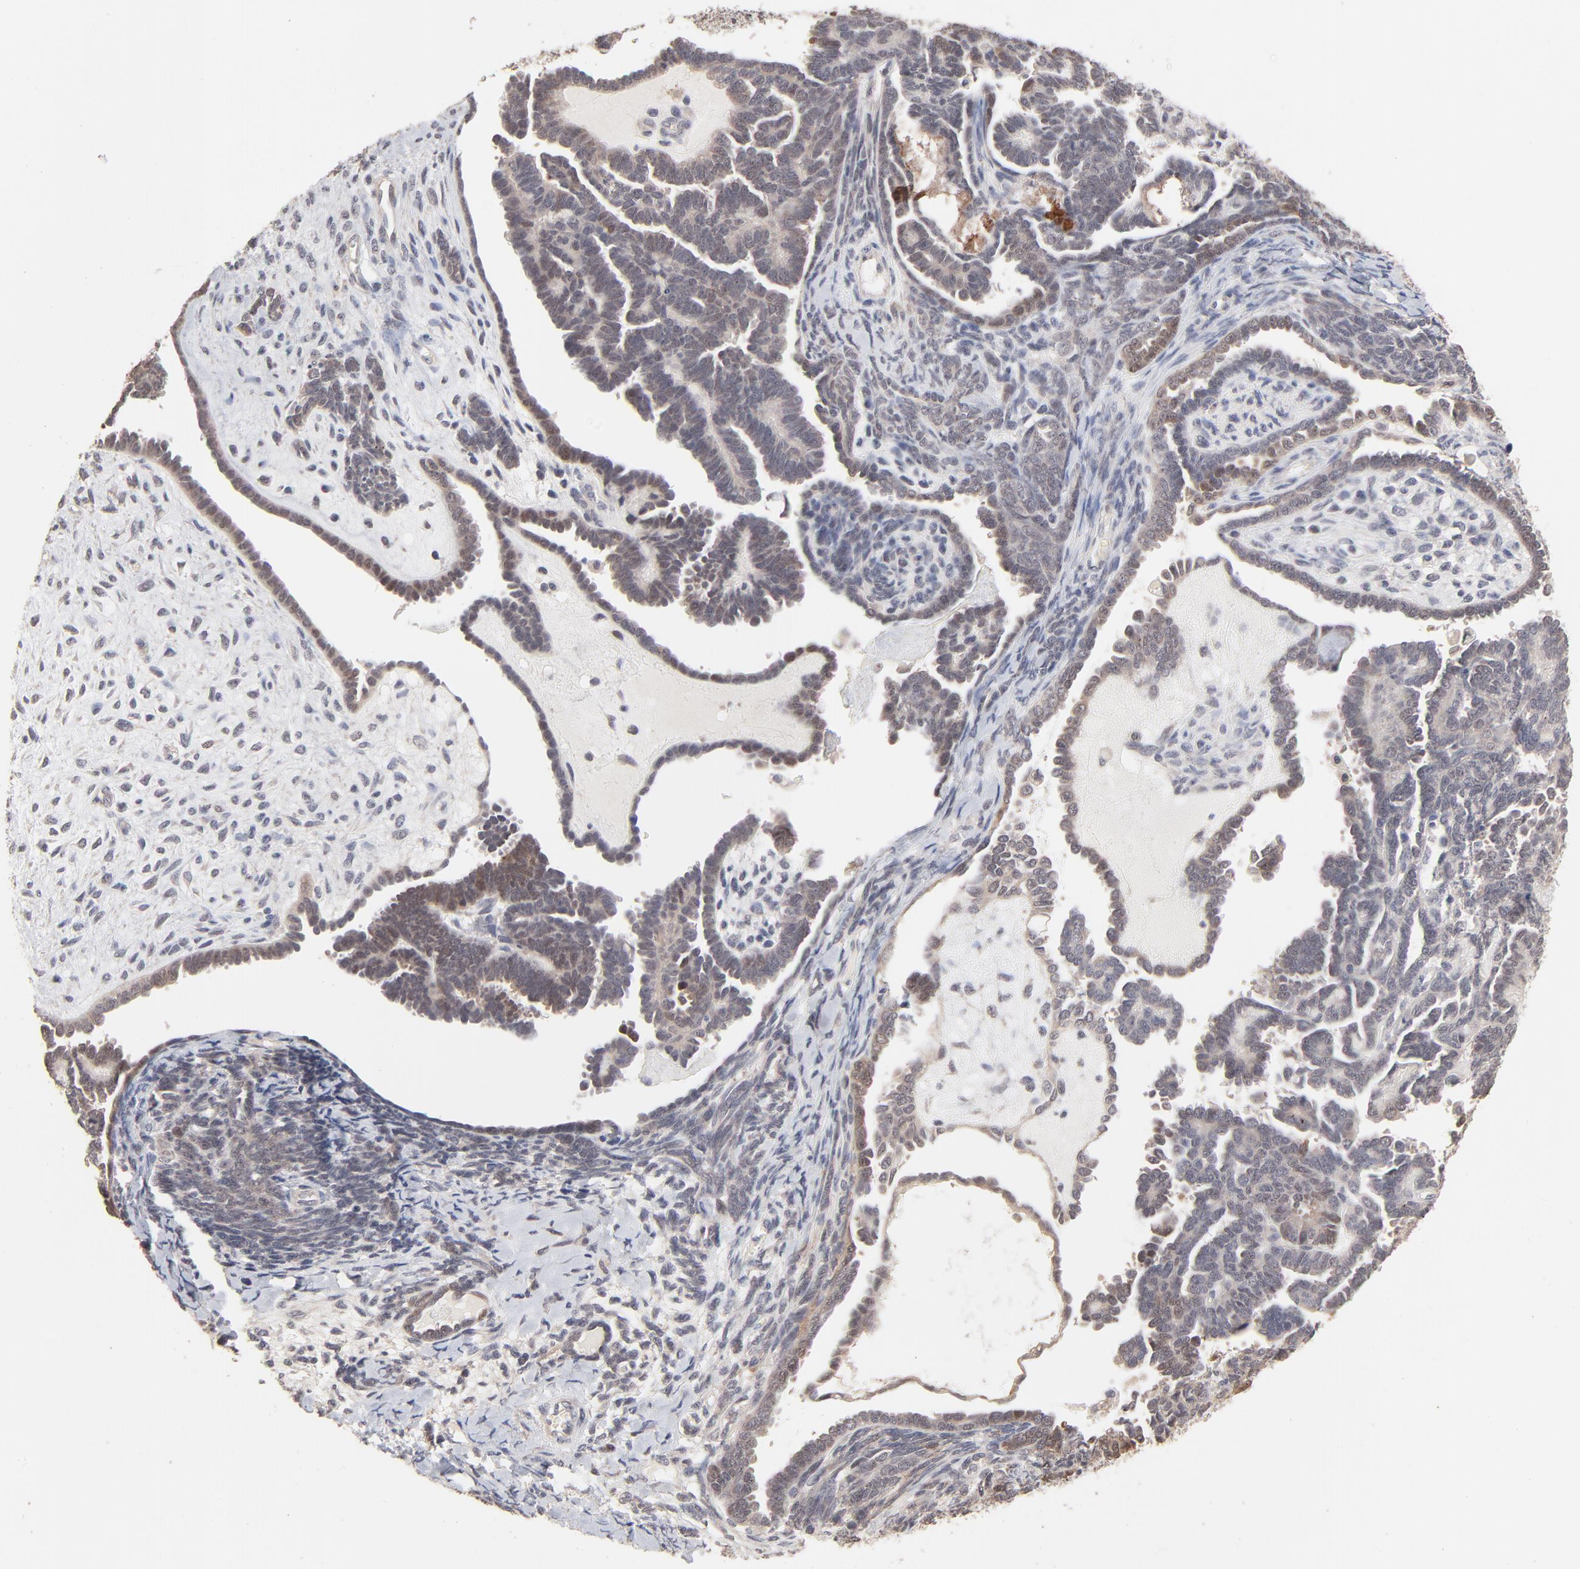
{"staining": {"intensity": "moderate", "quantity": "25%-75%", "location": "cytoplasmic/membranous,nuclear"}, "tissue": "endometrial cancer", "cell_type": "Tumor cells", "image_type": "cancer", "snomed": [{"axis": "morphology", "description": "Neoplasm, malignant, NOS"}, {"axis": "topography", "description": "Endometrium"}], "caption": "A brown stain shows moderate cytoplasmic/membranous and nuclear expression of a protein in human endometrial cancer tumor cells. (Stains: DAB (3,3'-diaminobenzidine) in brown, nuclei in blue, Microscopy: brightfield microscopy at high magnification).", "gene": "MSL2", "patient": {"sex": "female", "age": 74}}